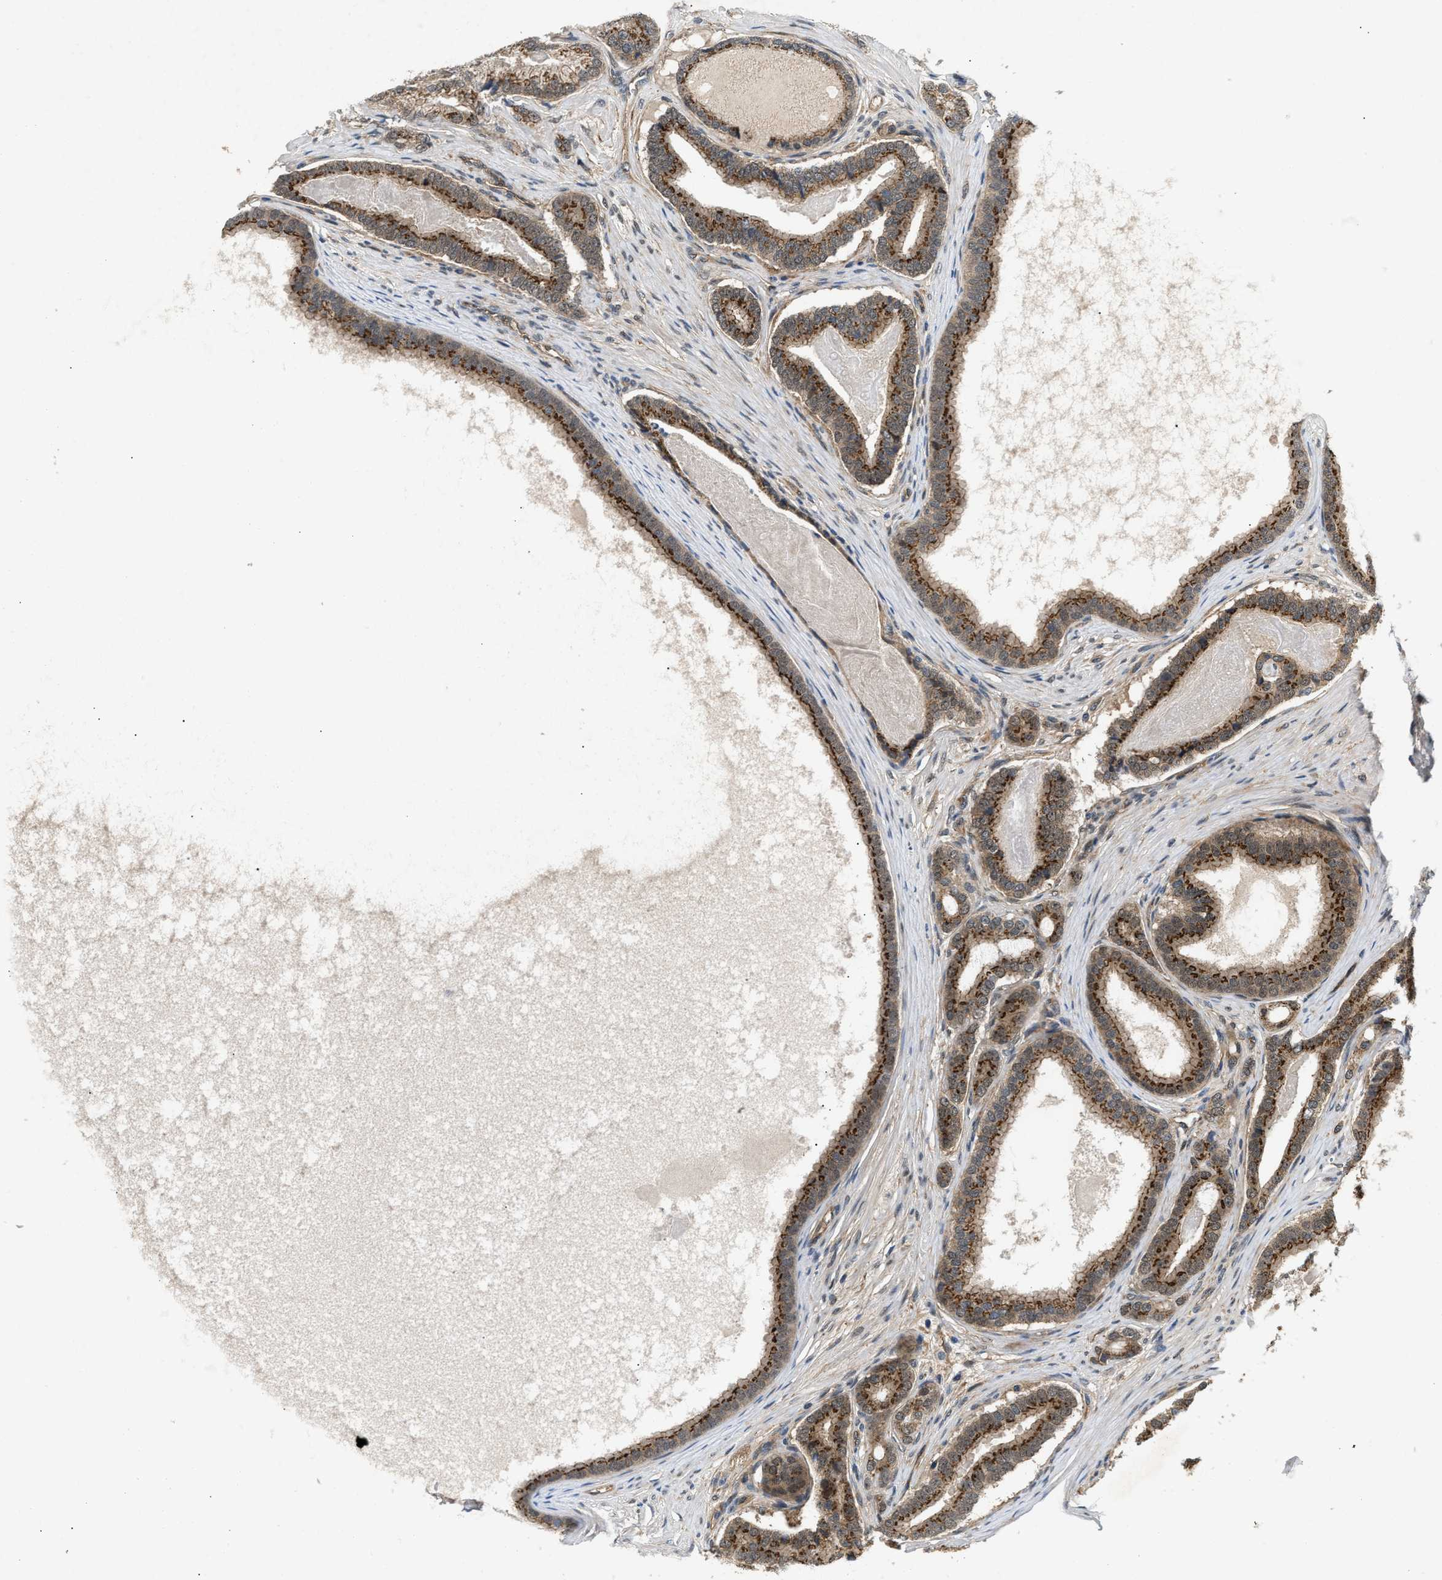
{"staining": {"intensity": "strong", "quantity": ">75%", "location": "cytoplasmic/membranous"}, "tissue": "prostate cancer", "cell_type": "Tumor cells", "image_type": "cancer", "snomed": [{"axis": "morphology", "description": "Adenocarcinoma, High grade"}, {"axis": "topography", "description": "Prostate"}], "caption": "Adenocarcinoma (high-grade) (prostate) stained for a protein exhibits strong cytoplasmic/membranous positivity in tumor cells. The staining was performed using DAB (3,3'-diaminobenzidine) to visualize the protein expression in brown, while the nuclei were stained in blue with hematoxylin (Magnification: 20x).", "gene": "COPS2", "patient": {"sex": "male", "age": 60}}